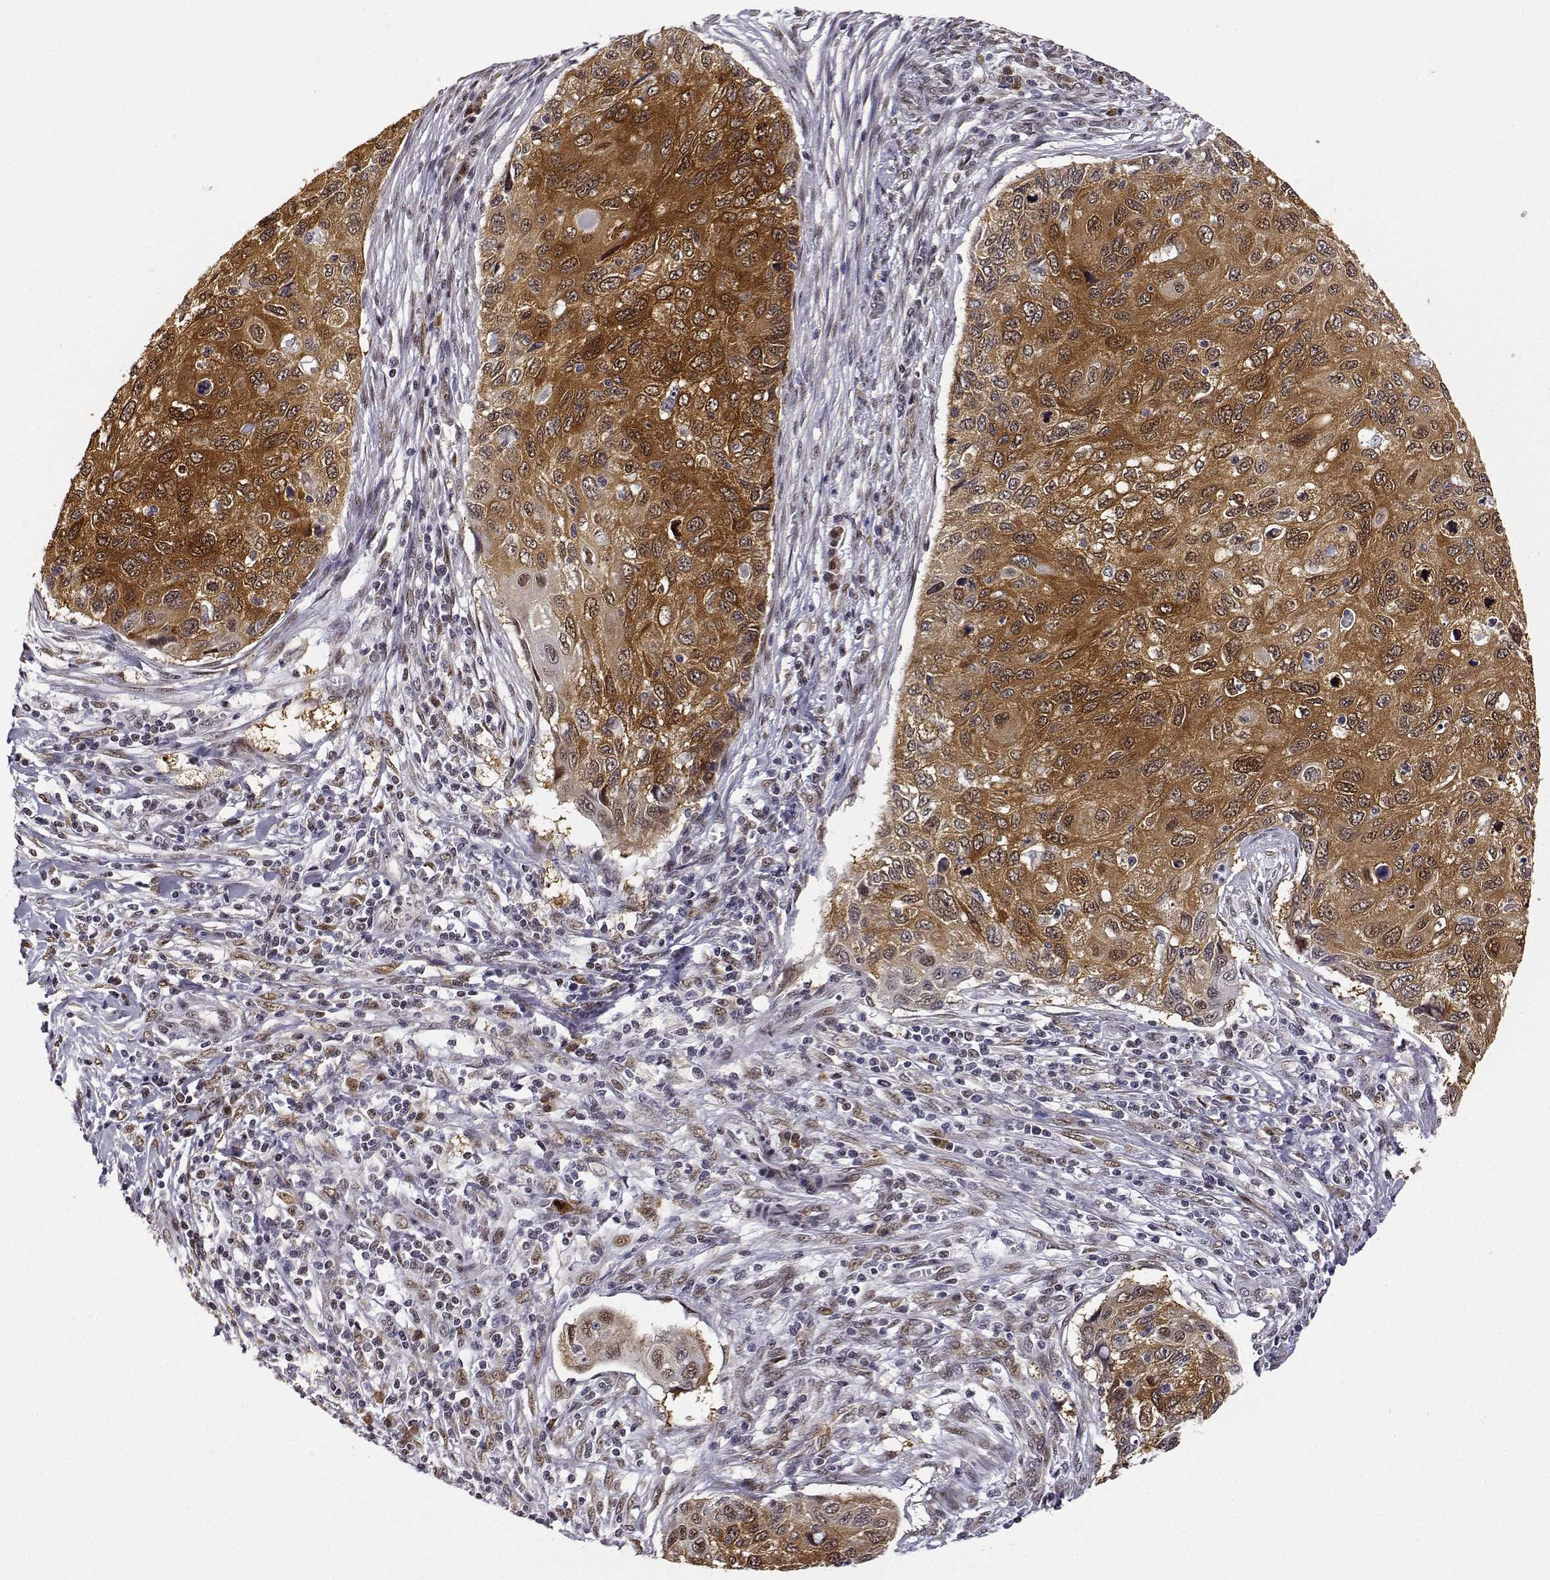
{"staining": {"intensity": "moderate", "quantity": ">75%", "location": "cytoplasmic/membranous,nuclear"}, "tissue": "cervical cancer", "cell_type": "Tumor cells", "image_type": "cancer", "snomed": [{"axis": "morphology", "description": "Squamous cell carcinoma, NOS"}, {"axis": "topography", "description": "Cervix"}], "caption": "Brown immunohistochemical staining in cervical cancer (squamous cell carcinoma) exhibits moderate cytoplasmic/membranous and nuclear positivity in approximately >75% of tumor cells.", "gene": "PHGDH", "patient": {"sex": "female", "age": 70}}